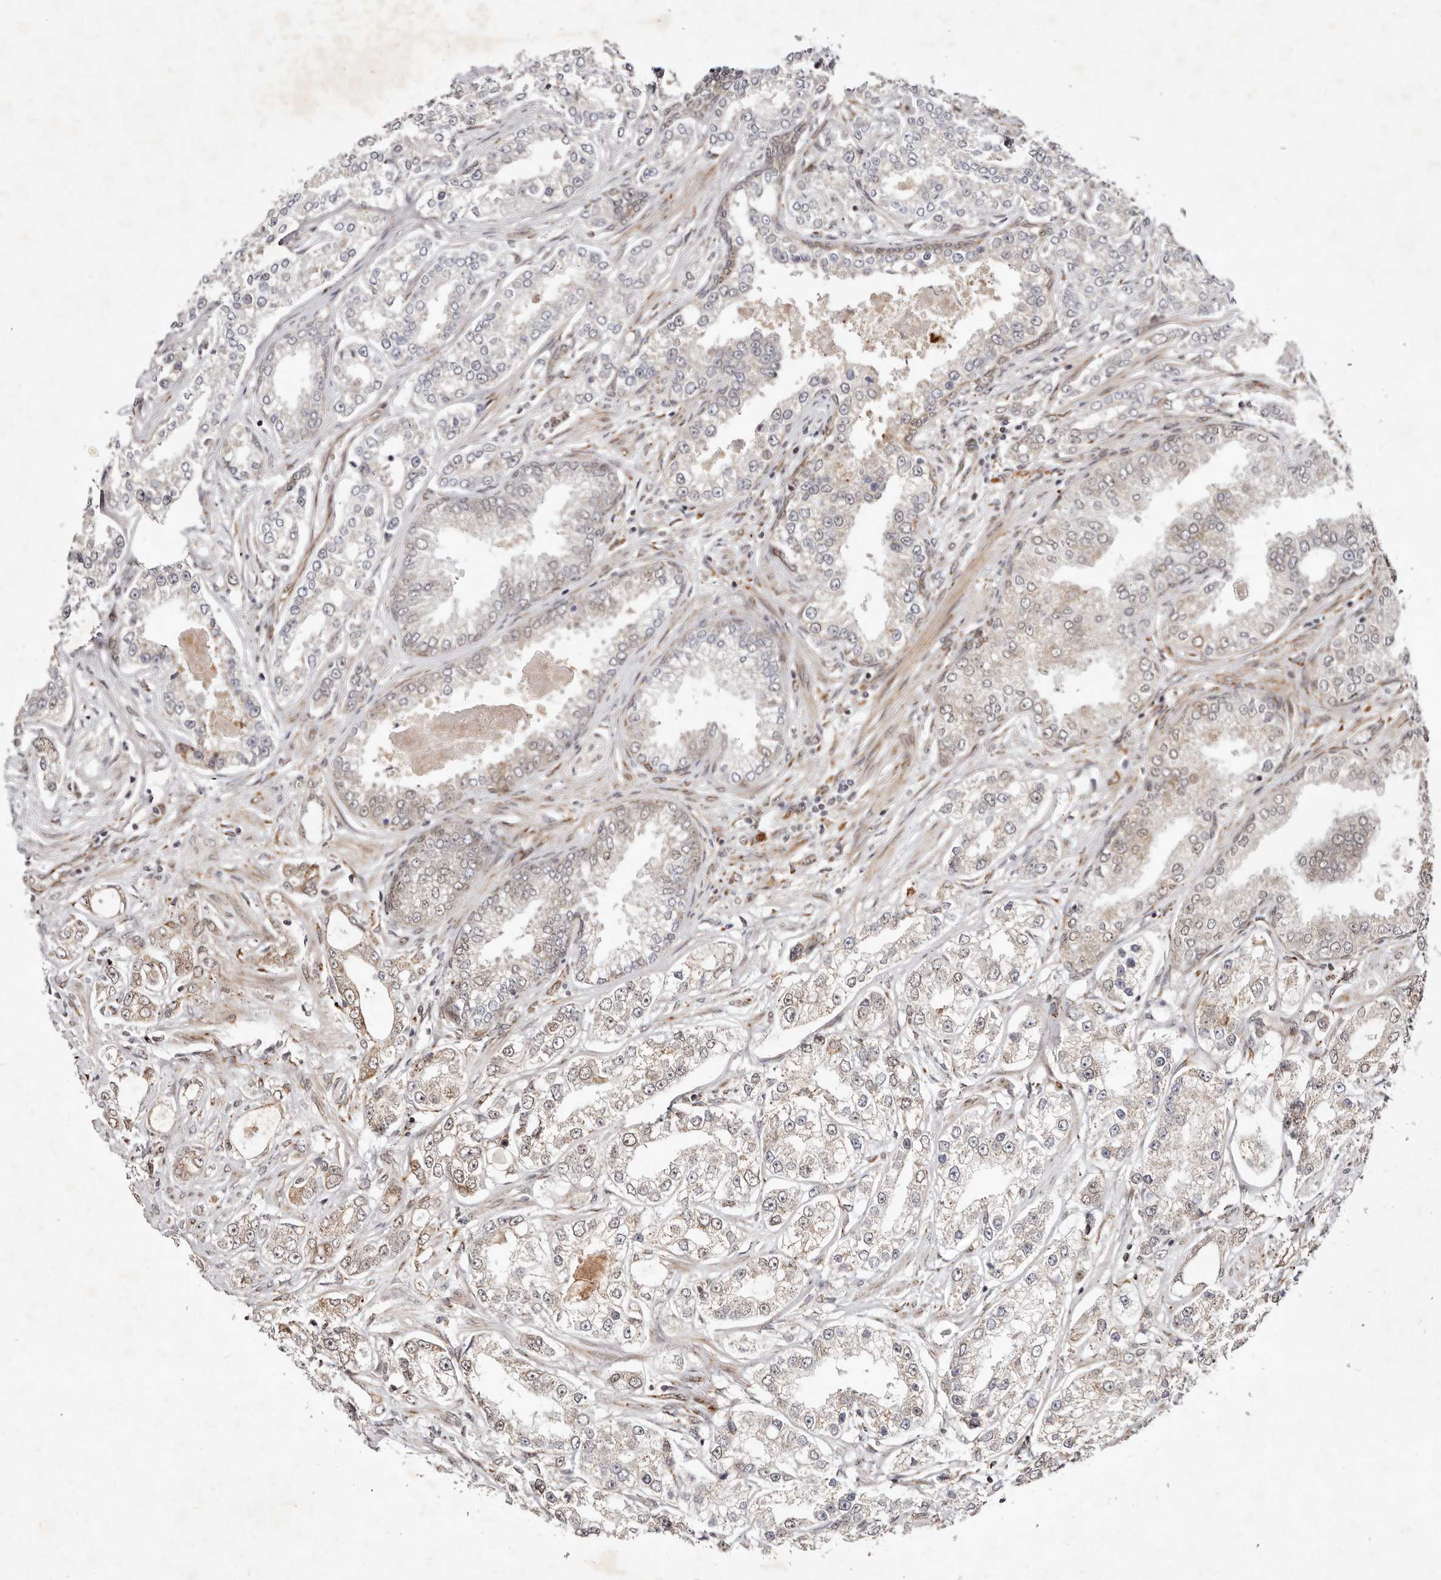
{"staining": {"intensity": "weak", "quantity": "25%-75%", "location": "cytoplasmic/membranous,nuclear"}, "tissue": "prostate cancer", "cell_type": "Tumor cells", "image_type": "cancer", "snomed": [{"axis": "morphology", "description": "Normal tissue, NOS"}, {"axis": "morphology", "description": "Adenocarcinoma, High grade"}, {"axis": "topography", "description": "Prostate"}], "caption": "There is low levels of weak cytoplasmic/membranous and nuclear positivity in tumor cells of prostate cancer (high-grade adenocarcinoma), as demonstrated by immunohistochemical staining (brown color).", "gene": "BCL2L15", "patient": {"sex": "male", "age": 83}}